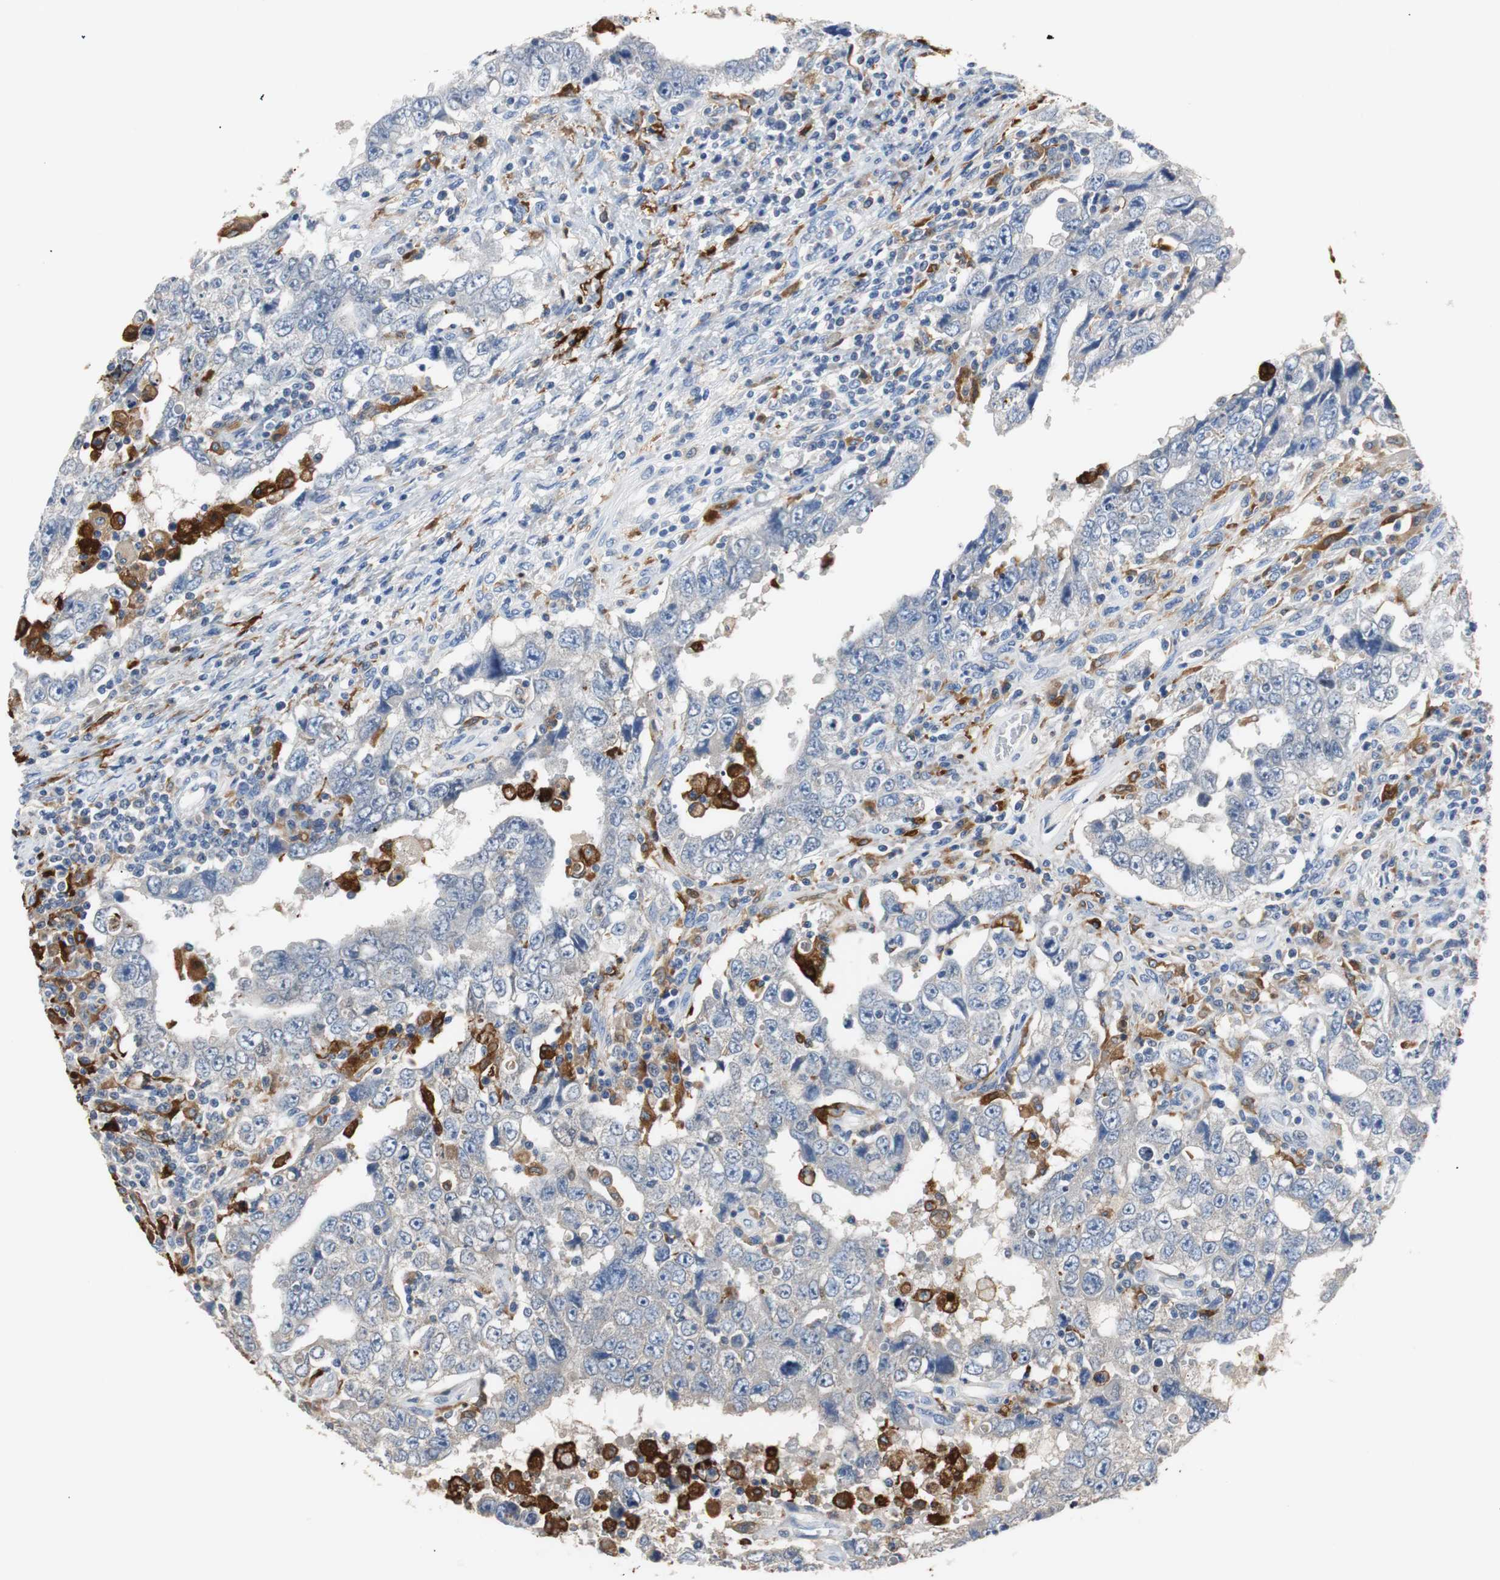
{"staining": {"intensity": "negative", "quantity": "none", "location": "none"}, "tissue": "testis cancer", "cell_type": "Tumor cells", "image_type": "cancer", "snomed": [{"axis": "morphology", "description": "Carcinoma, Embryonal, NOS"}, {"axis": "topography", "description": "Testis"}], "caption": "Embryonal carcinoma (testis) was stained to show a protein in brown. There is no significant staining in tumor cells.", "gene": "PI15", "patient": {"sex": "male", "age": 26}}